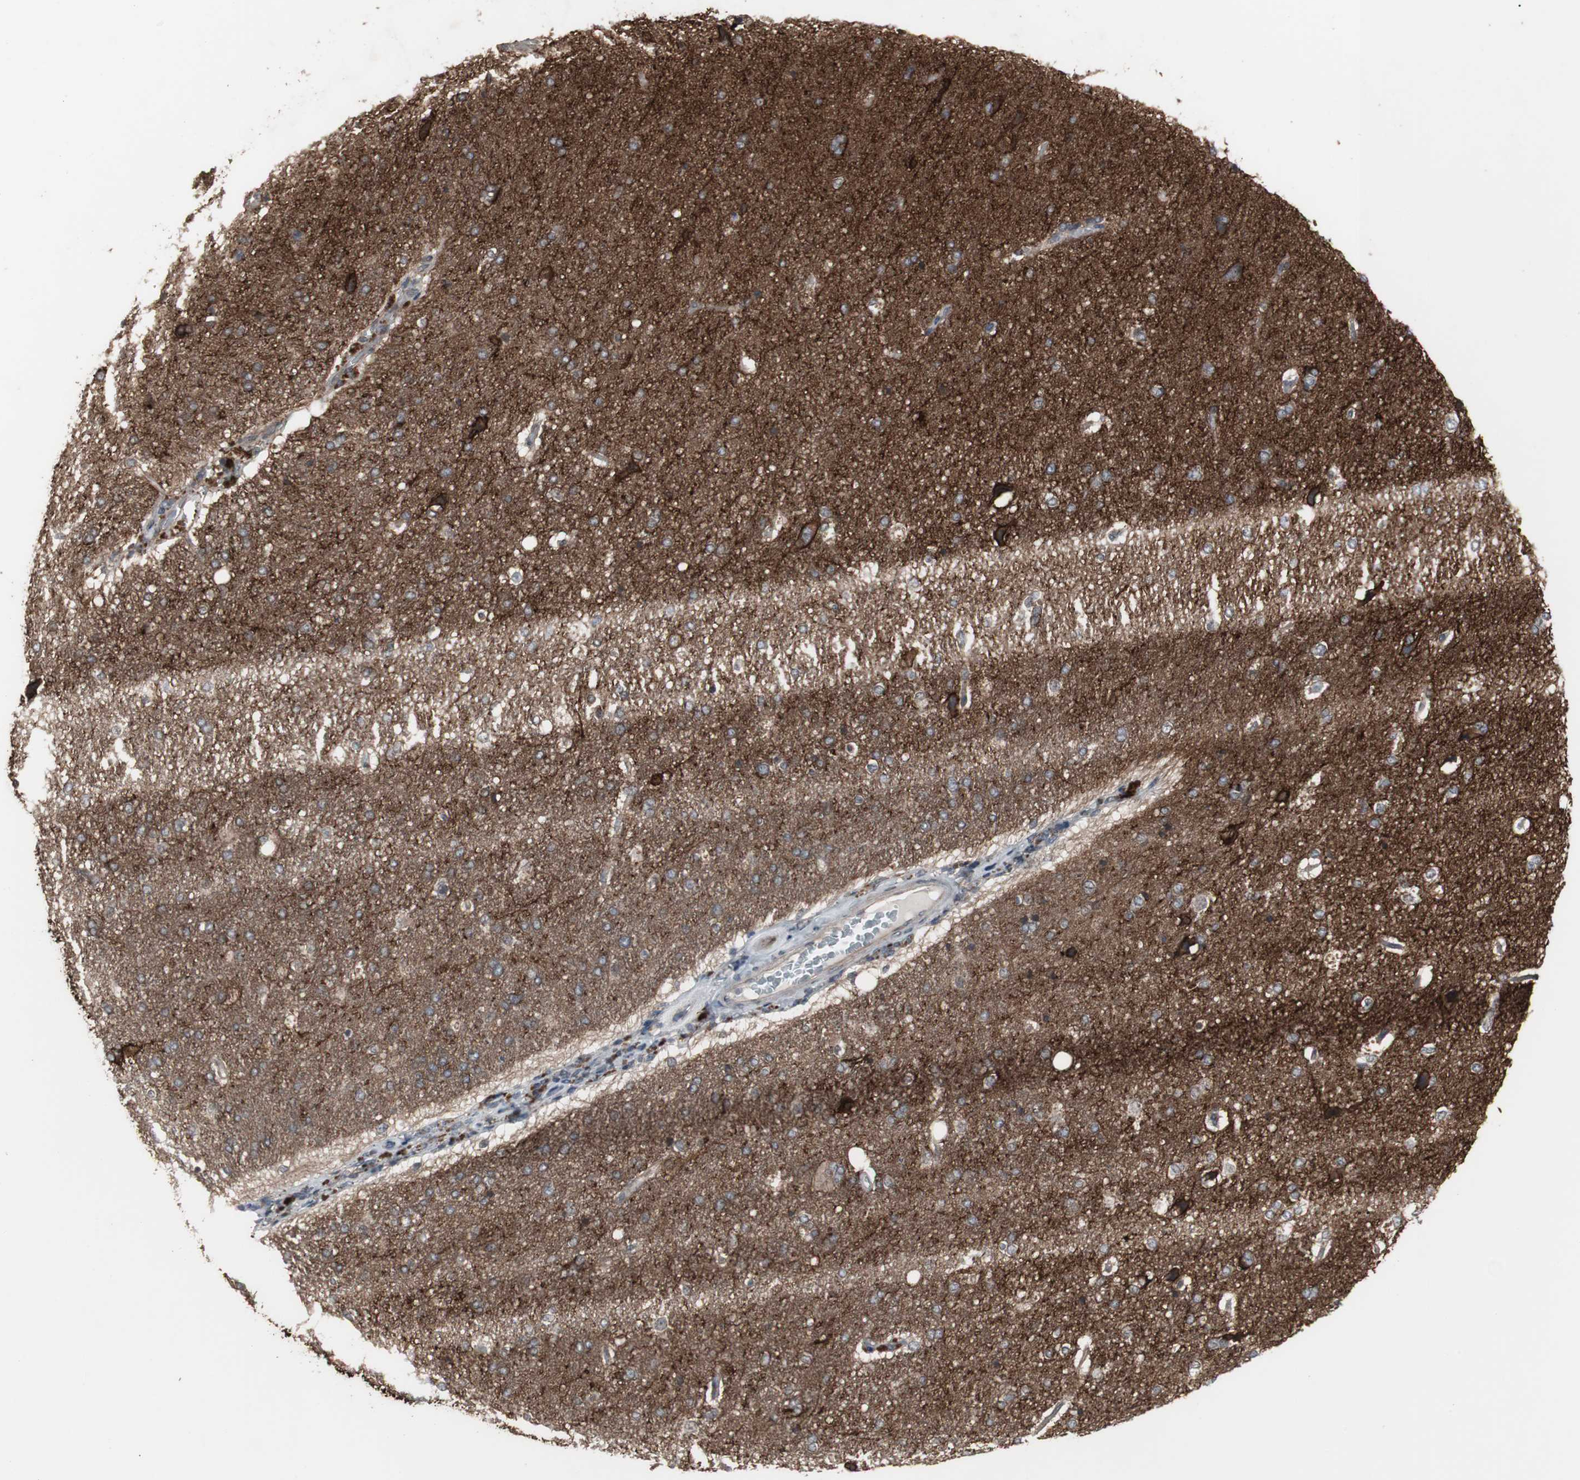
{"staining": {"intensity": "weak", "quantity": ">75%", "location": "cytoplasmic/membranous"}, "tissue": "cerebral cortex", "cell_type": "Endothelial cells", "image_type": "normal", "snomed": [{"axis": "morphology", "description": "Normal tissue, NOS"}, {"axis": "topography", "description": "Cerebral cortex"}], "caption": "Protein expression by immunohistochemistry reveals weak cytoplasmic/membranous positivity in about >75% of endothelial cells in unremarkable cerebral cortex.", "gene": "ATP2B2", "patient": {"sex": "male", "age": 62}}